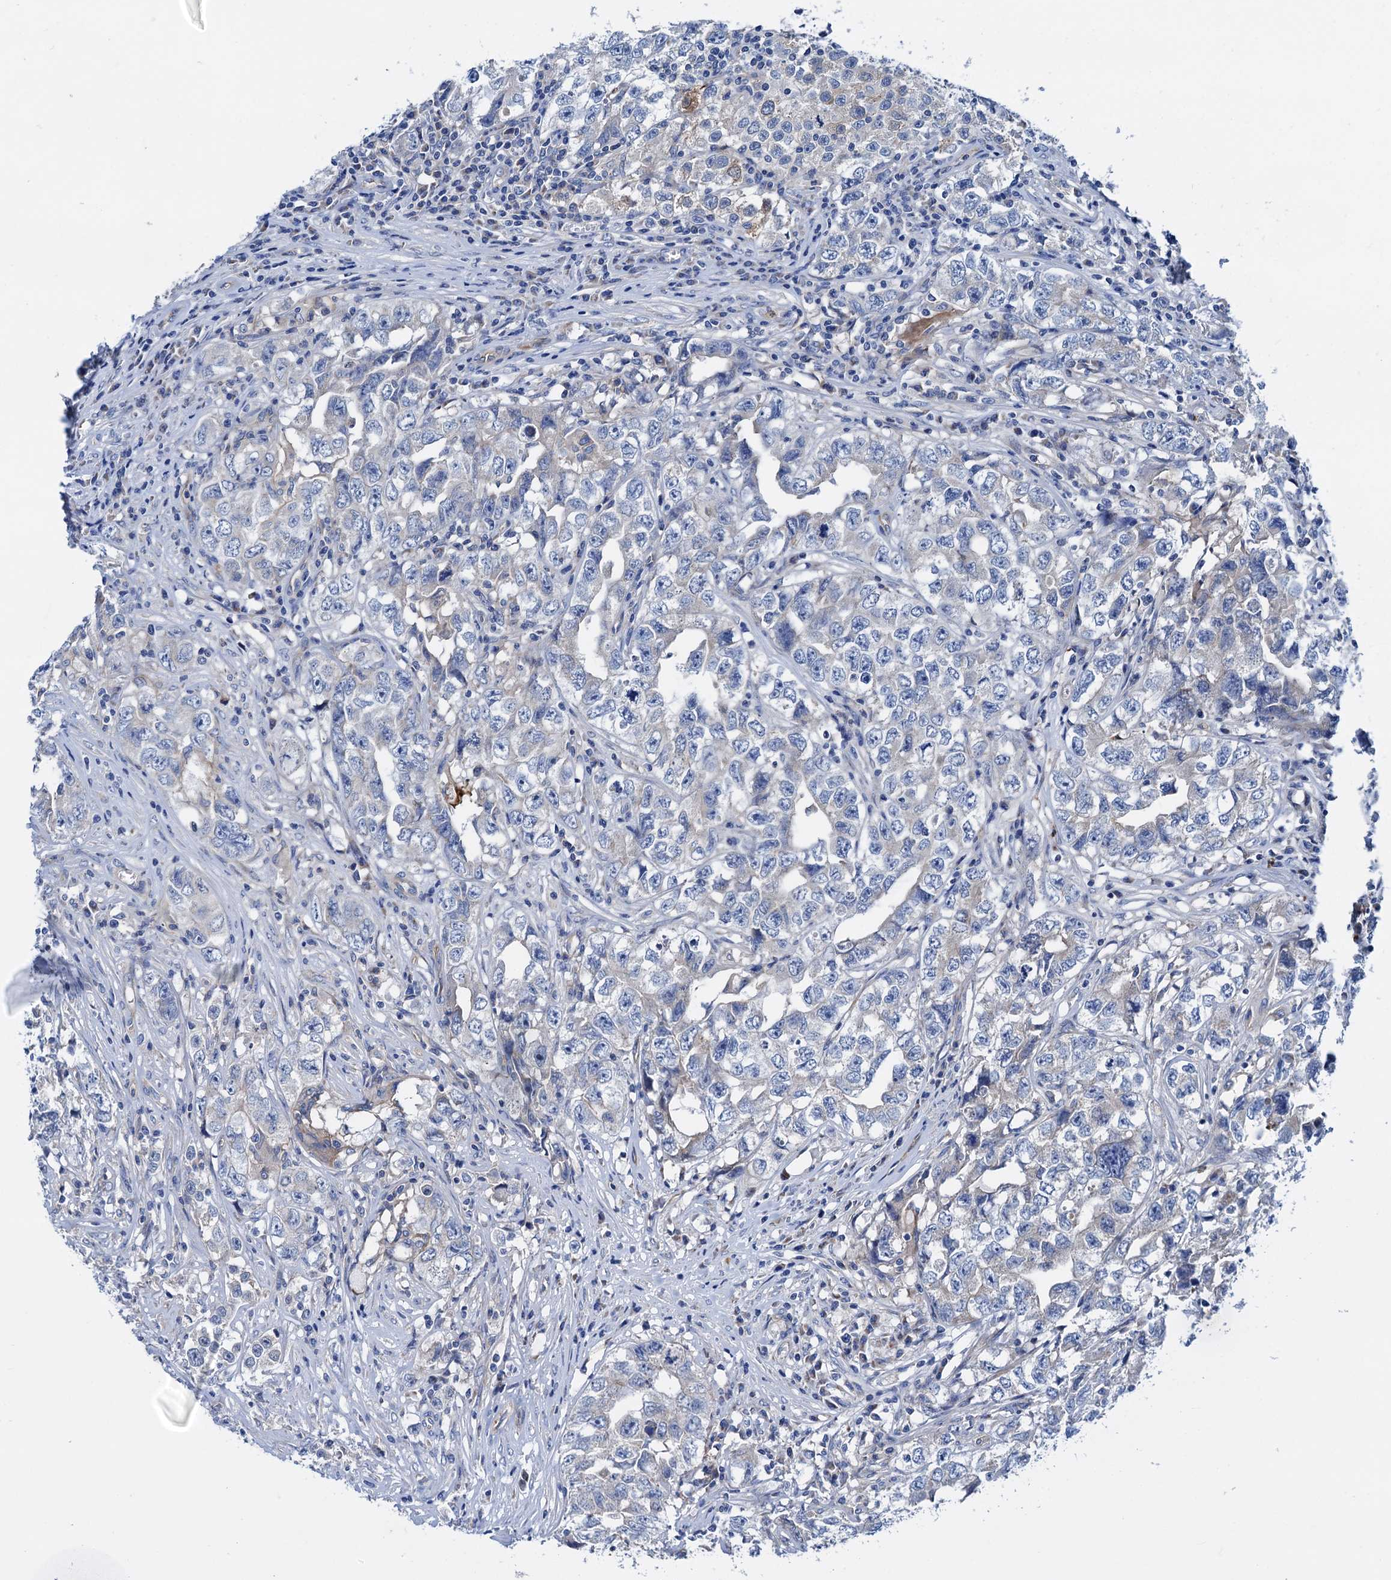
{"staining": {"intensity": "moderate", "quantity": "<25%", "location": "cytoplasmic/membranous"}, "tissue": "testis cancer", "cell_type": "Tumor cells", "image_type": "cancer", "snomed": [{"axis": "morphology", "description": "Seminoma, NOS"}, {"axis": "morphology", "description": "Carcinoma, Embryonal, NOS"}, {"axis": "topography", "description": "Testis"}], "caption": "This micrograph displays IHC staining of human embryonal carcinoma (testis), with low moderate cytoplasmic/membranous staining in about <25% of tumor cells.", "gene": "RASSF9", "patient": {"sex": "male", "age": 43}}